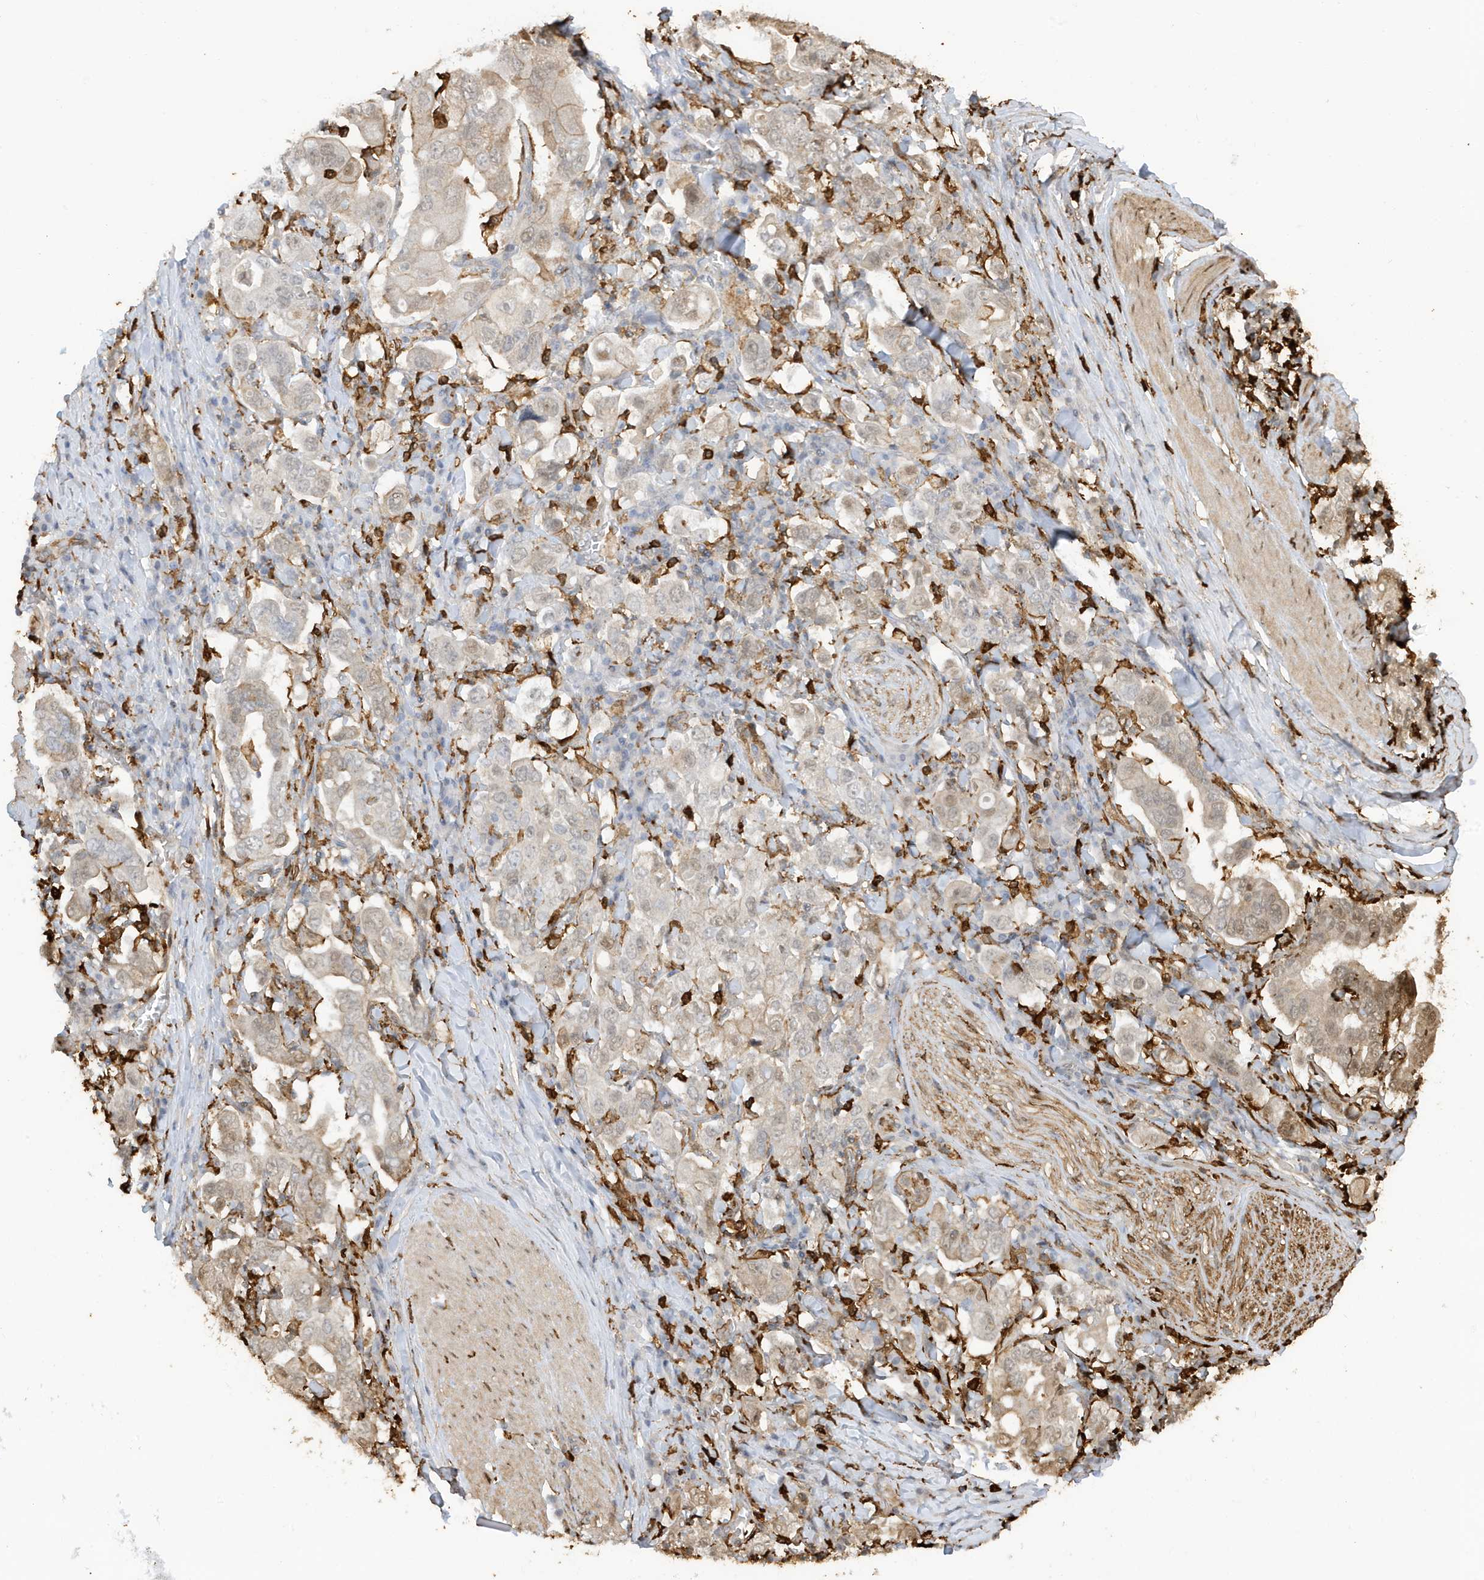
{"staining": {"intensity": "weak", "quantity": "<25%", "location": "cytoplasmic/membranous"}, "tissue": "stomach cancer", "cell_type": "Tumor cells", "image_type": "cancer", "snomed": [{"axis": "morphology", "description": "Adenocarcinoma, NOS"}, {"axis": "topography", "description": "Stomach, upper"}], "caption": "Tumor cells are negative for protein expression in human adenocarcinoma (stomach).", "gene": "PHACTR2", "patient": {"sex": "male", "age": 62}}